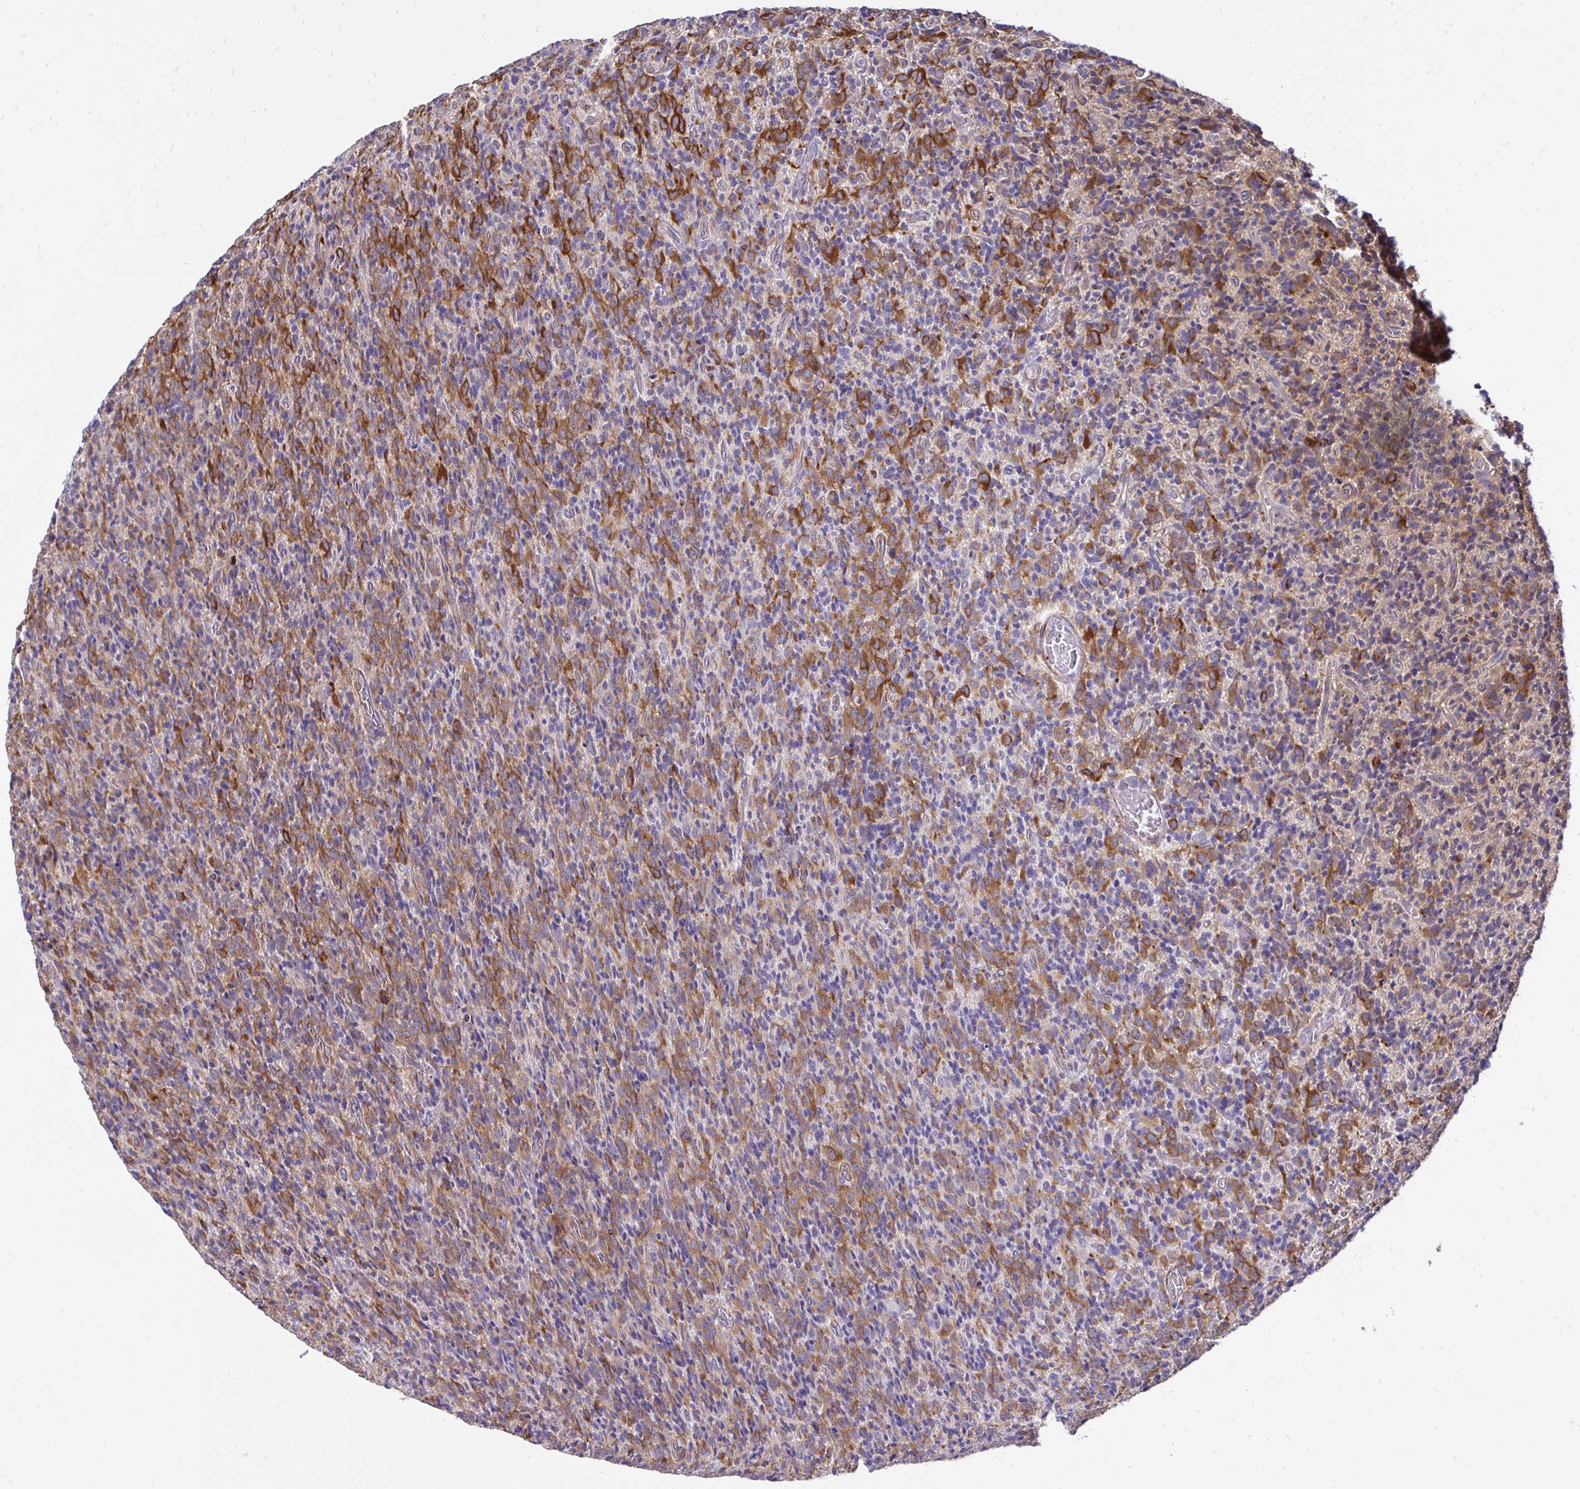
{"staining": {"intensity": "moderate", "quantity": "25%-75%", "location": "cytoplasmic/membranous"}, "tissue": "glioma", "cell_type": "Tumor cells", "image_type": "cancer", "snomed": [{"axis": "morphology", "description": "Glioma, malignant, High grade"}, {"axis": "topography", "description": "Brain"}], "caption": "The image reveals staining of malignant glioma (high-grade), revealing moderate cytoplasmic/membranous protein expression (brown color) within tumor cells.", "gene": "CTPS1", "patient": {"sex": "male", "age": 76}}